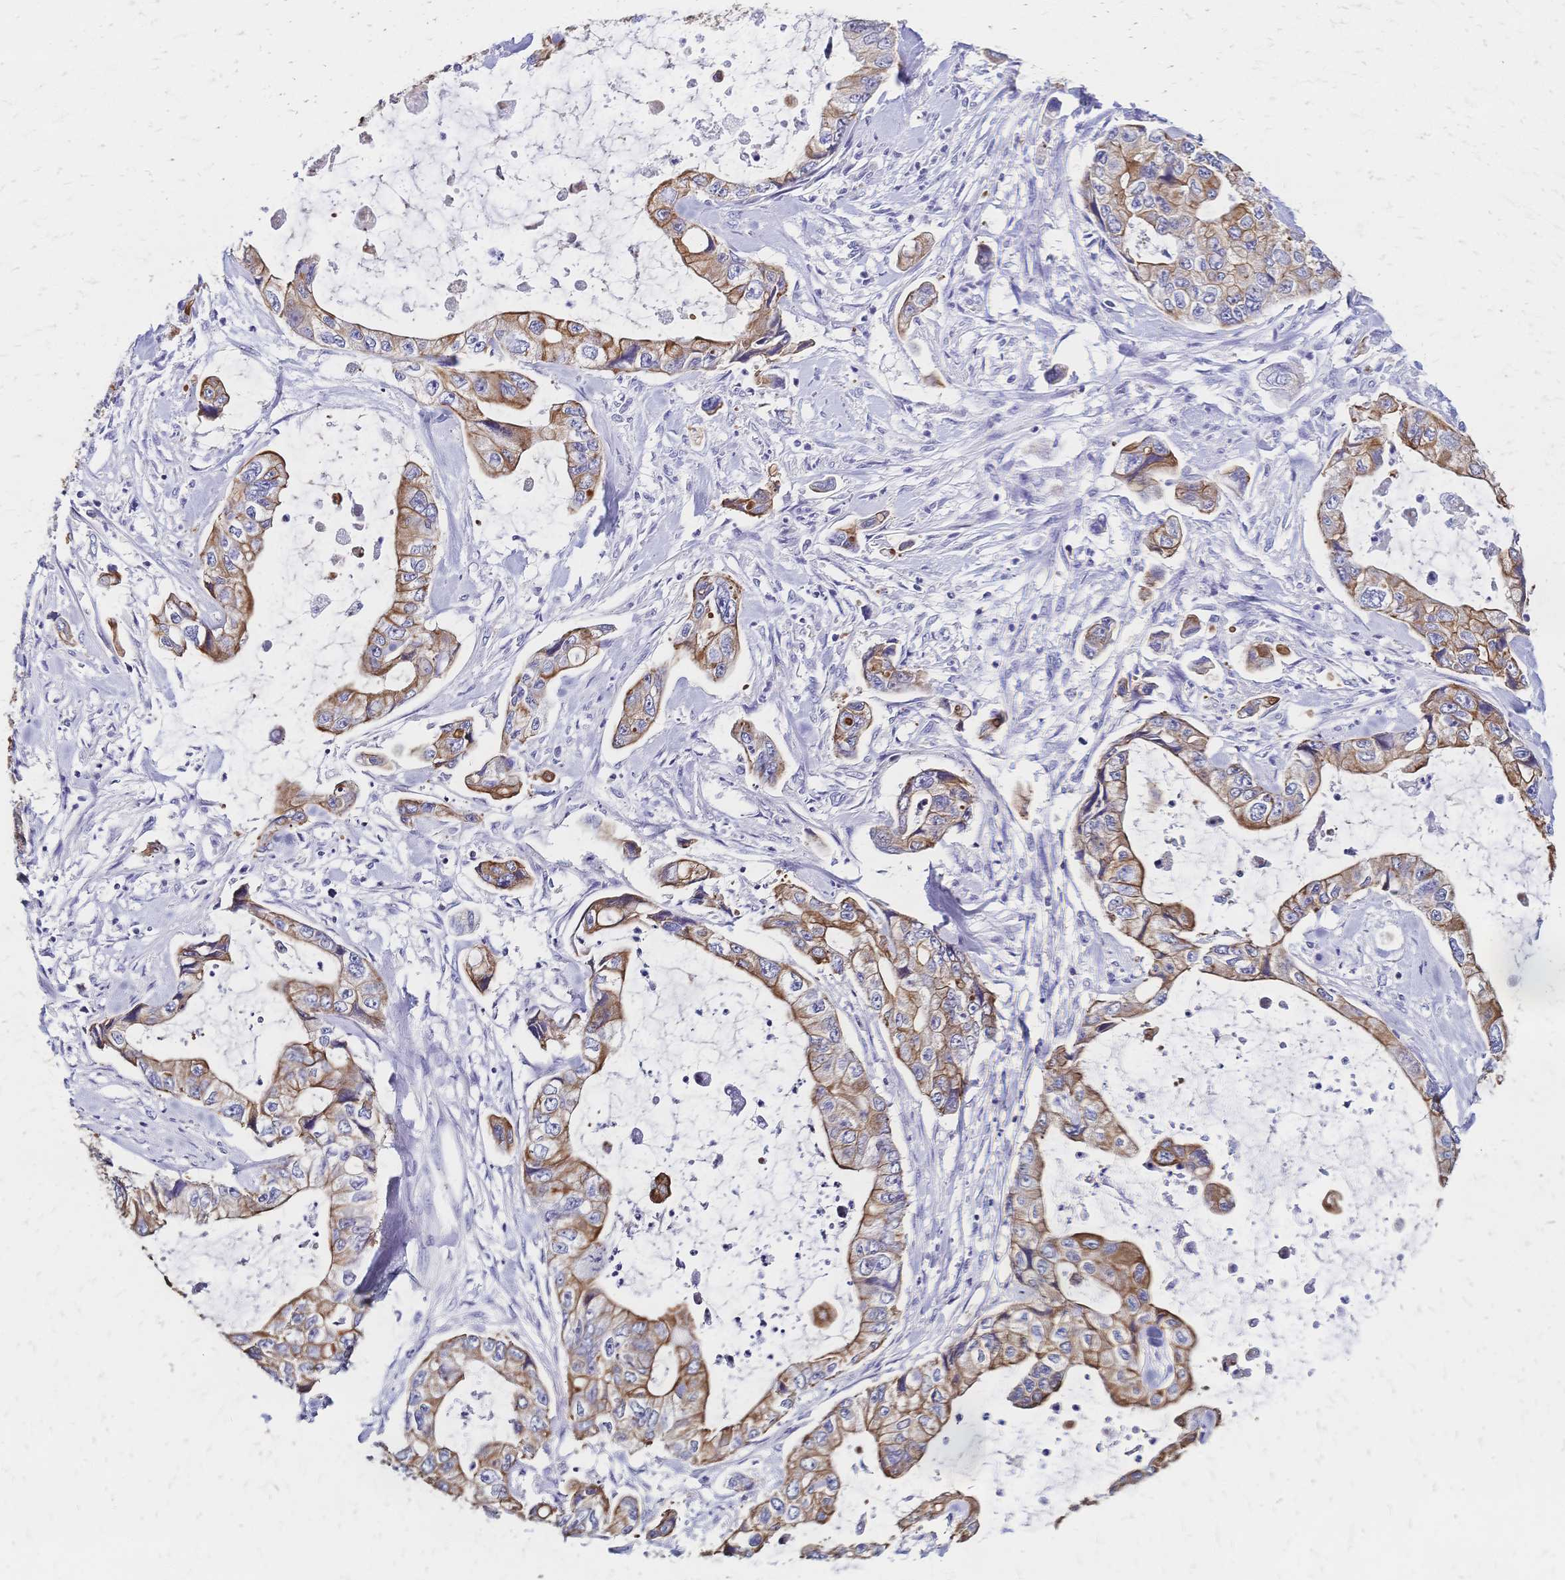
{"staining": {"intensity": "moderate", "quantity": ">75%", "location": "cytoplasmic/membranous"}, "tissue": "stomach cancer", "cell_type": "Tumor cells", "image_type": "cancer", "snomed": [{"axis": "morphology", "description": "Adenocarcinoma, NOS"}, {"axis": "topography", "description": "Pancreas"}, {"axis": "topography", "description": "Stomach, upper"}, {"axis": "topography", "description": "Stomach"}], "caption": "Human stomach adenocarcinoma stained with a brown dye demonstrates moderate cytoplasmic/membranous positive expression in approximately >75% of tumor cells.", "gene": "DTNB", "patient": {"sex": "male", "age": 77}}